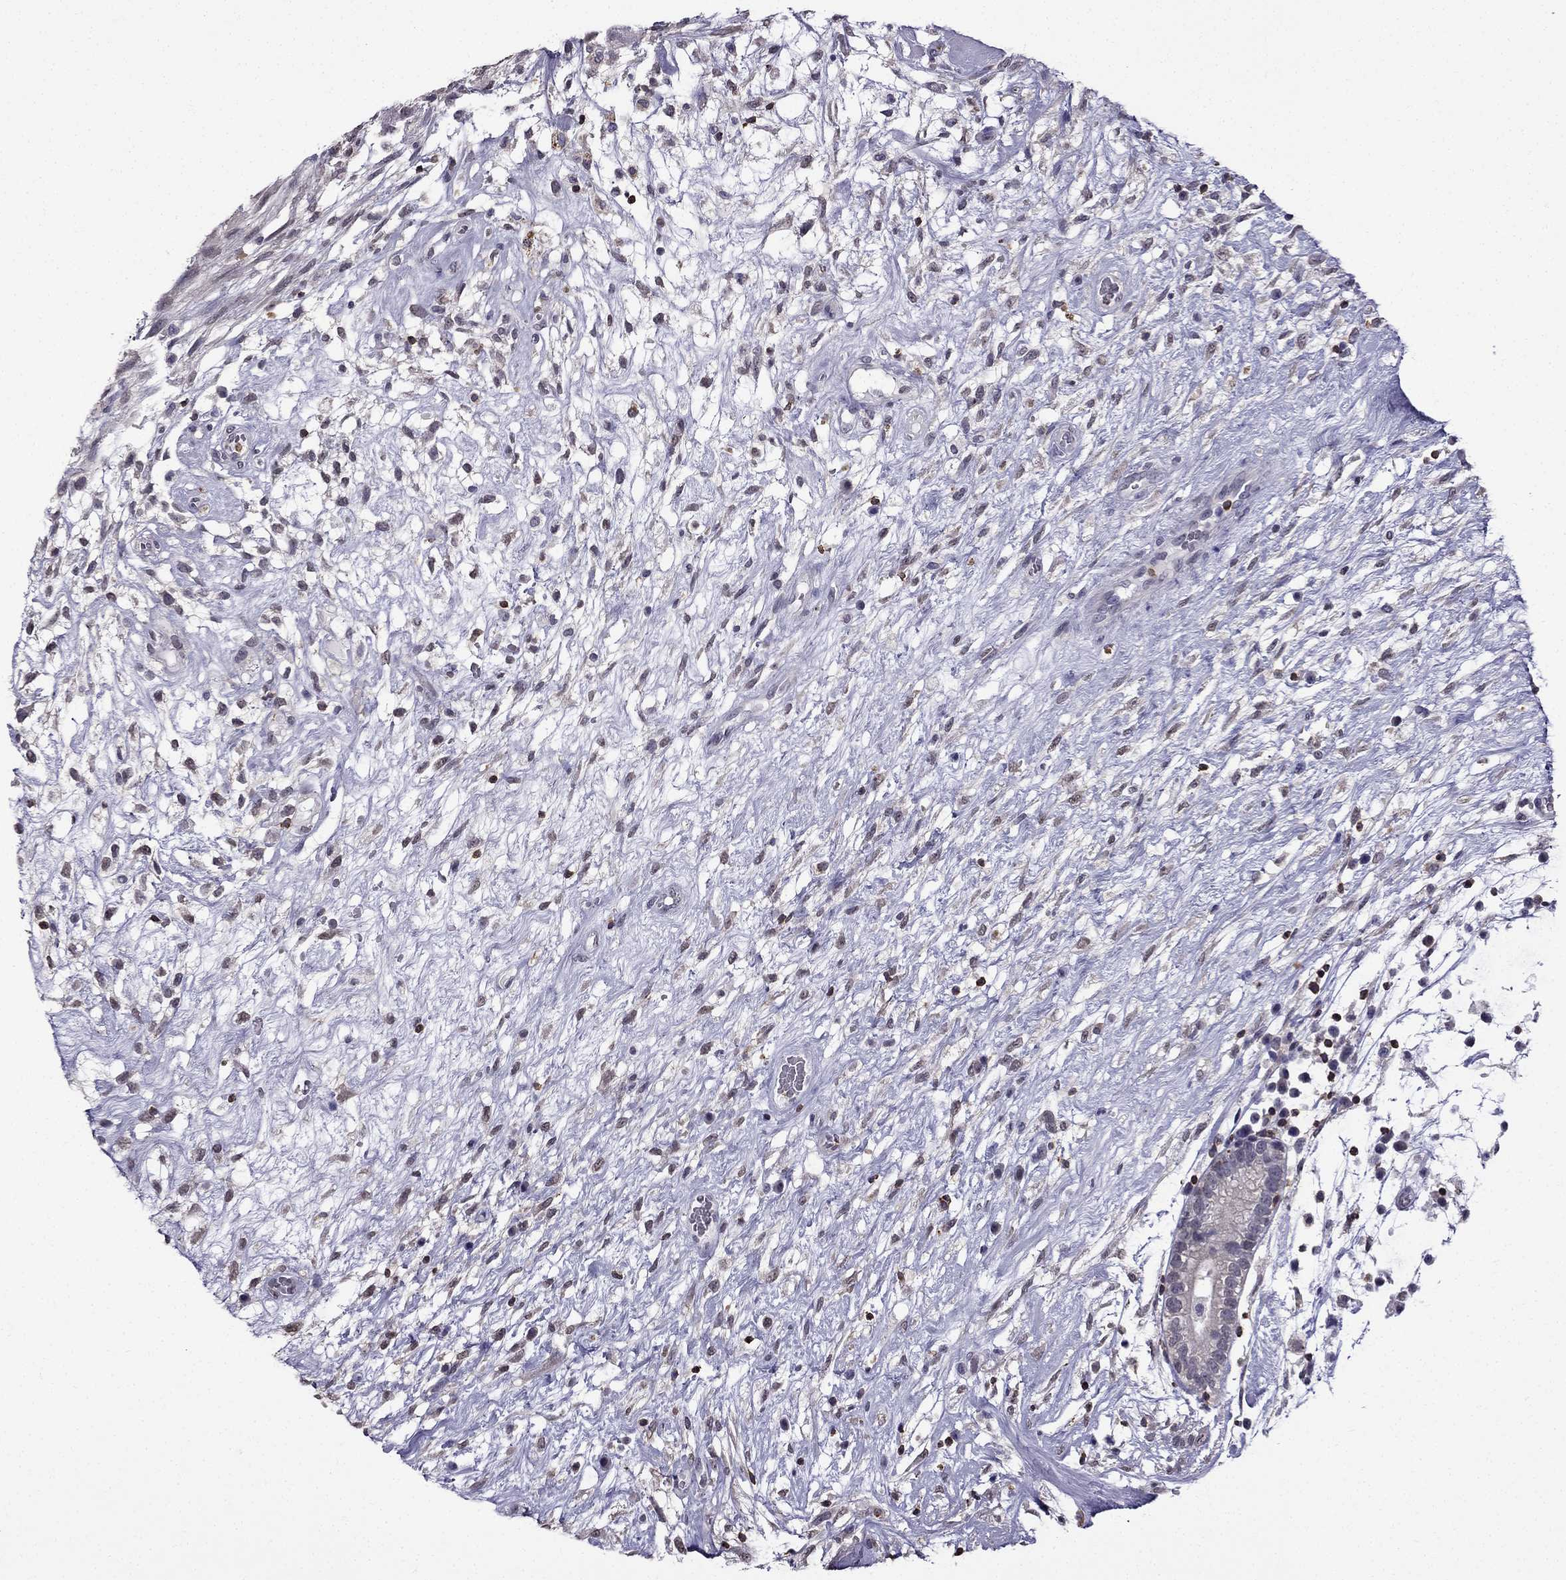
{"staining": {"intensity": "negative", "quantity": "none", "location": "none"}, "tissue": "testis cancer", "cell_type": "Tumor cells", "image_type": "cancer", "snomed": [{"axis": "morphology", "description": "Normal tissue, NOS"}, {"axis": "morphology", "description": "Carcinoma, Embryonal, NOS"}, {"axis": "topography", "description": "Testis"}], "caption": "Tumor cells are negative for protein expression in human embryonal carcinoma (testis). (Brightfield microscopy of DAB (3,3'-diaminobenzidine) IHC at high magnification).", "gene": "CCK", "patient": {"sex": "male", "age": 32}}